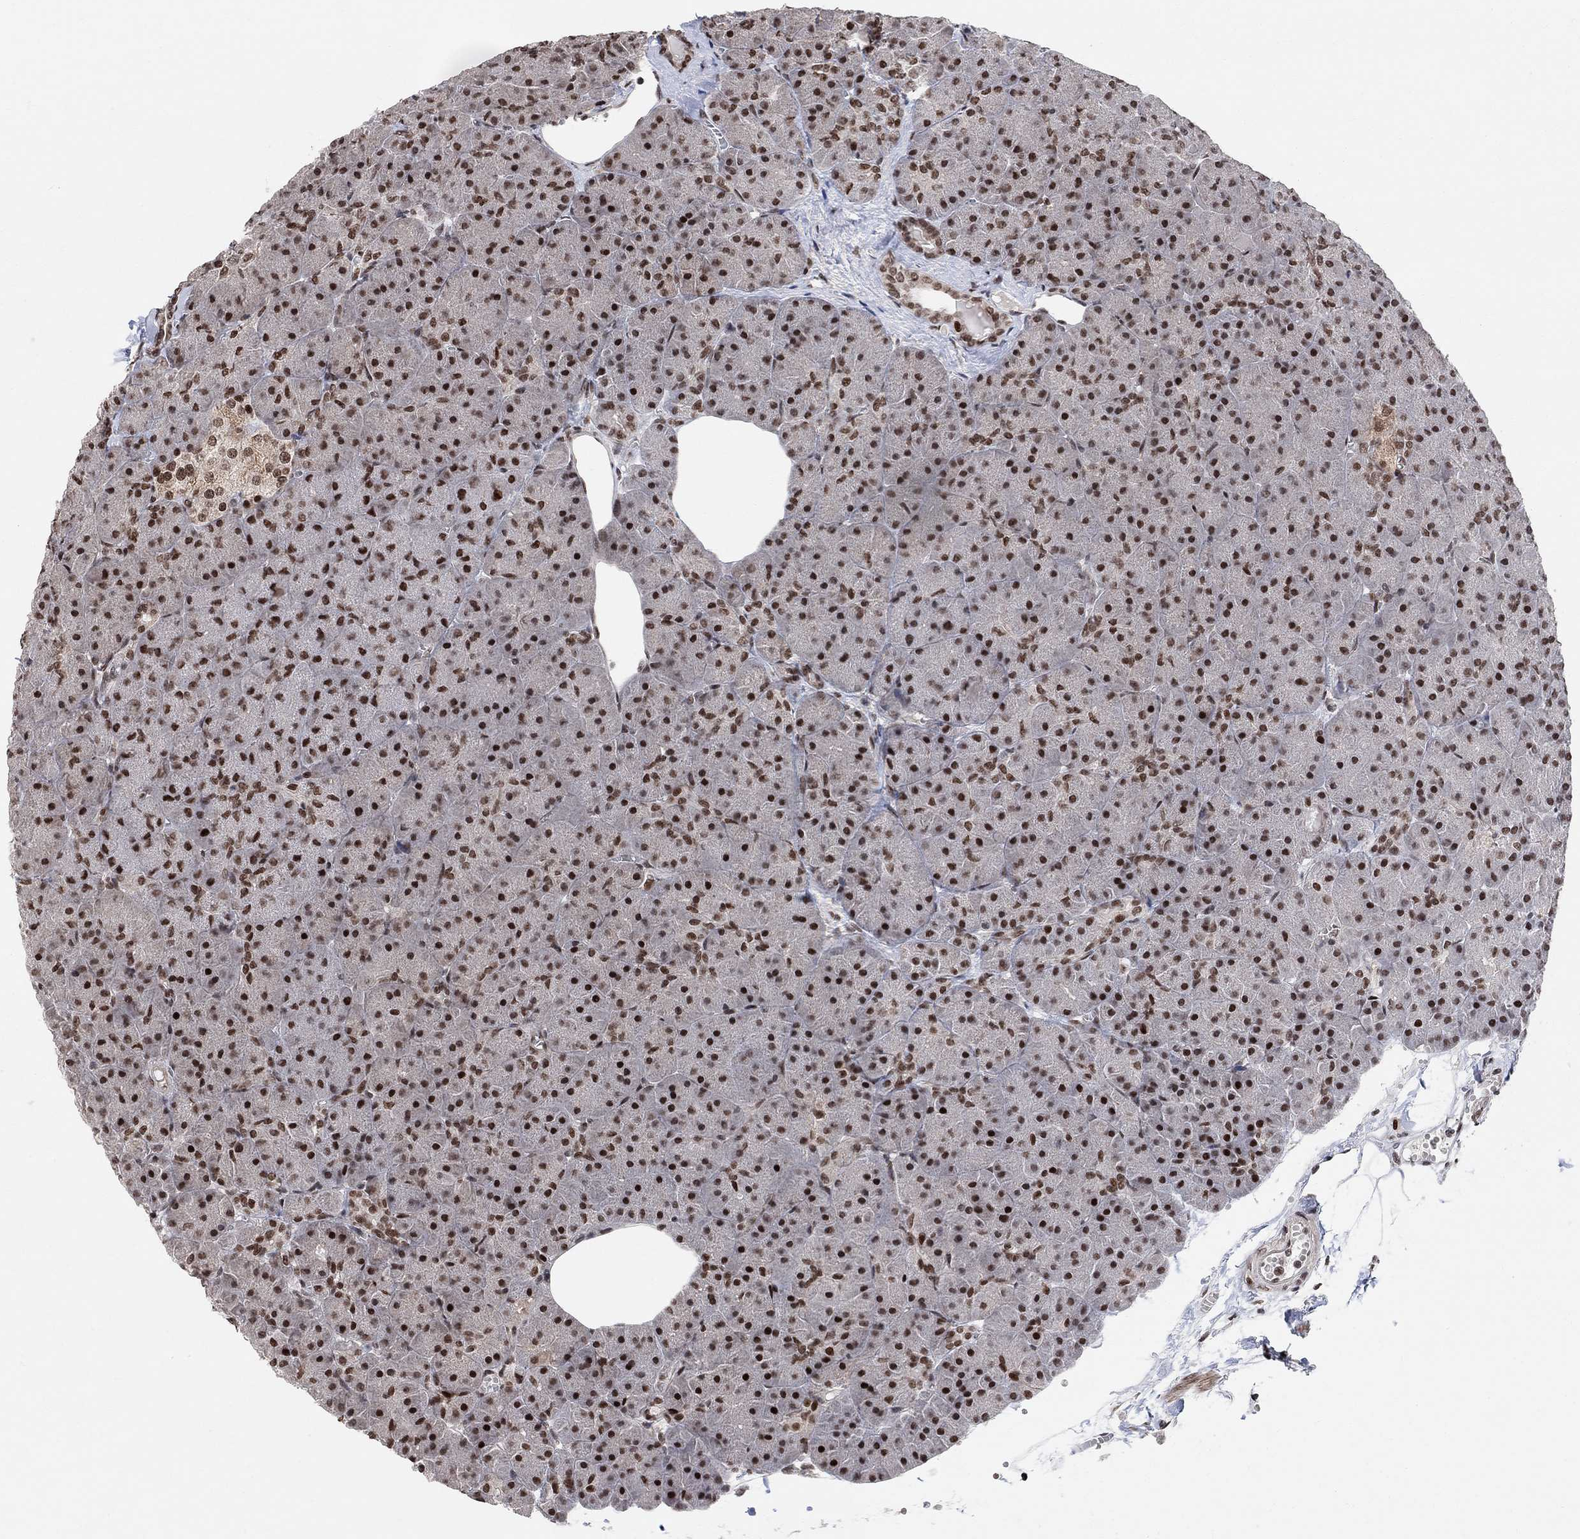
{"staining": {"intensity": "strong", "quantity": ">75%", "location": "nuclear"}, "tissue": "pancreas", "cell_type": "Exocrine glandular cells", "image_type": "normal", "snomed": [{"axis": "morphology", "description": "Normal tissue, NOS"}, {"axis": "topography", "description": "Pancreas"}], "caption": "DAB immunohistochemical staining of benign pancreas exhibits strong nuclear protein expression in about >75% of exocrine glandular cells.", "gene": "E4F1", "patient": {"sex": "male", "age": 61}}